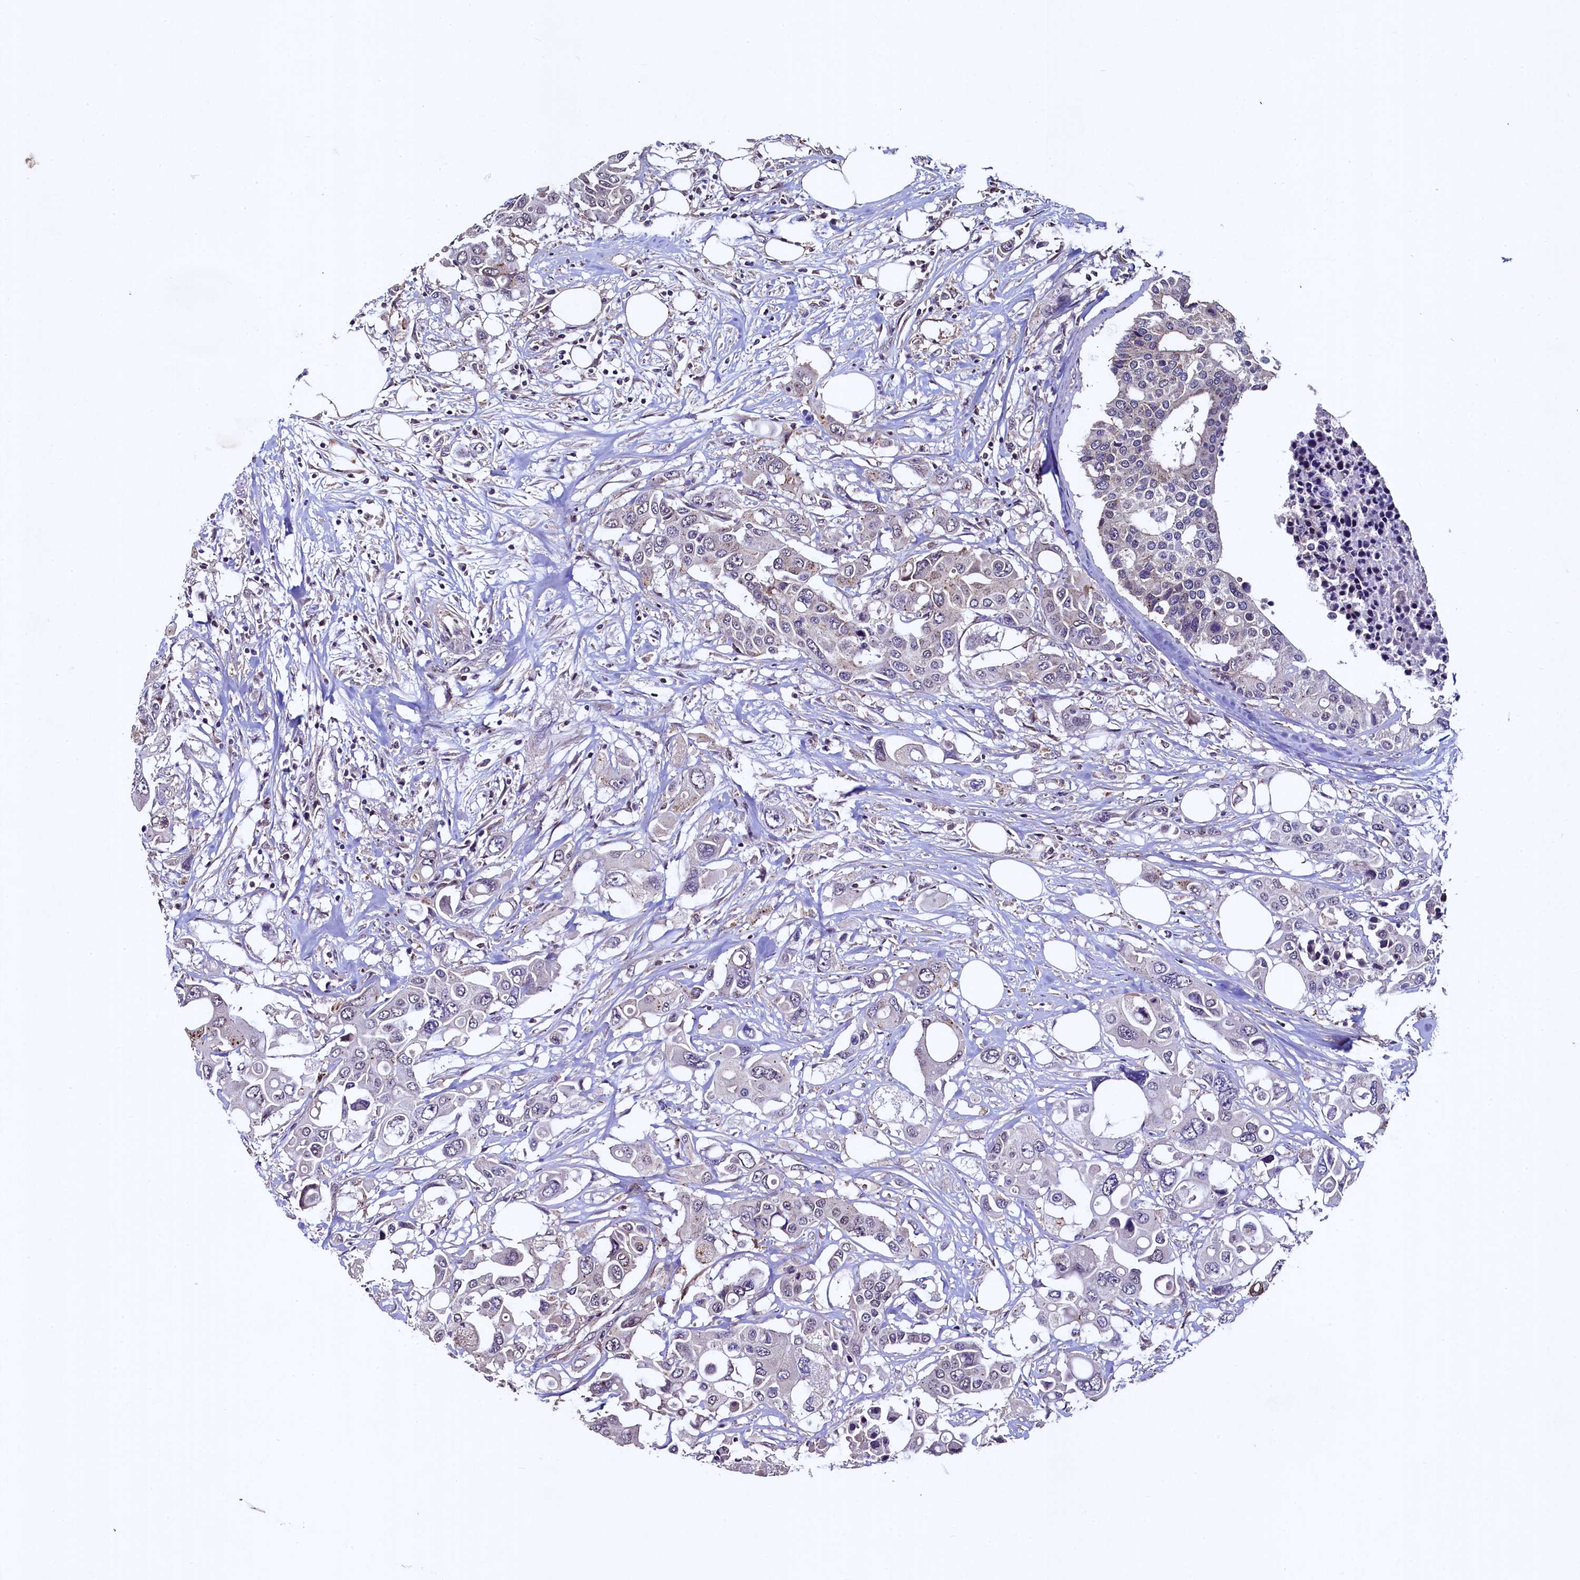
{"staining": {"intensity": "negative", "quantity": "none", "location": "none"}, "tissue": "colorectal cancer", "cell_type": "Tumor cells", "image_type": "cancer", "snomed": [{"axis": "morphology", "description": "Adenocarcinoma, NOS"}, {"axis": "topography", "description": "Colon"}], "caption": "Colorectal cancer stained for a protein using immunohistochemistry (IHC) reveals no positivity tumor cells.", "gene": "PALM", "patient": {"sex": "male", "age": 77}}